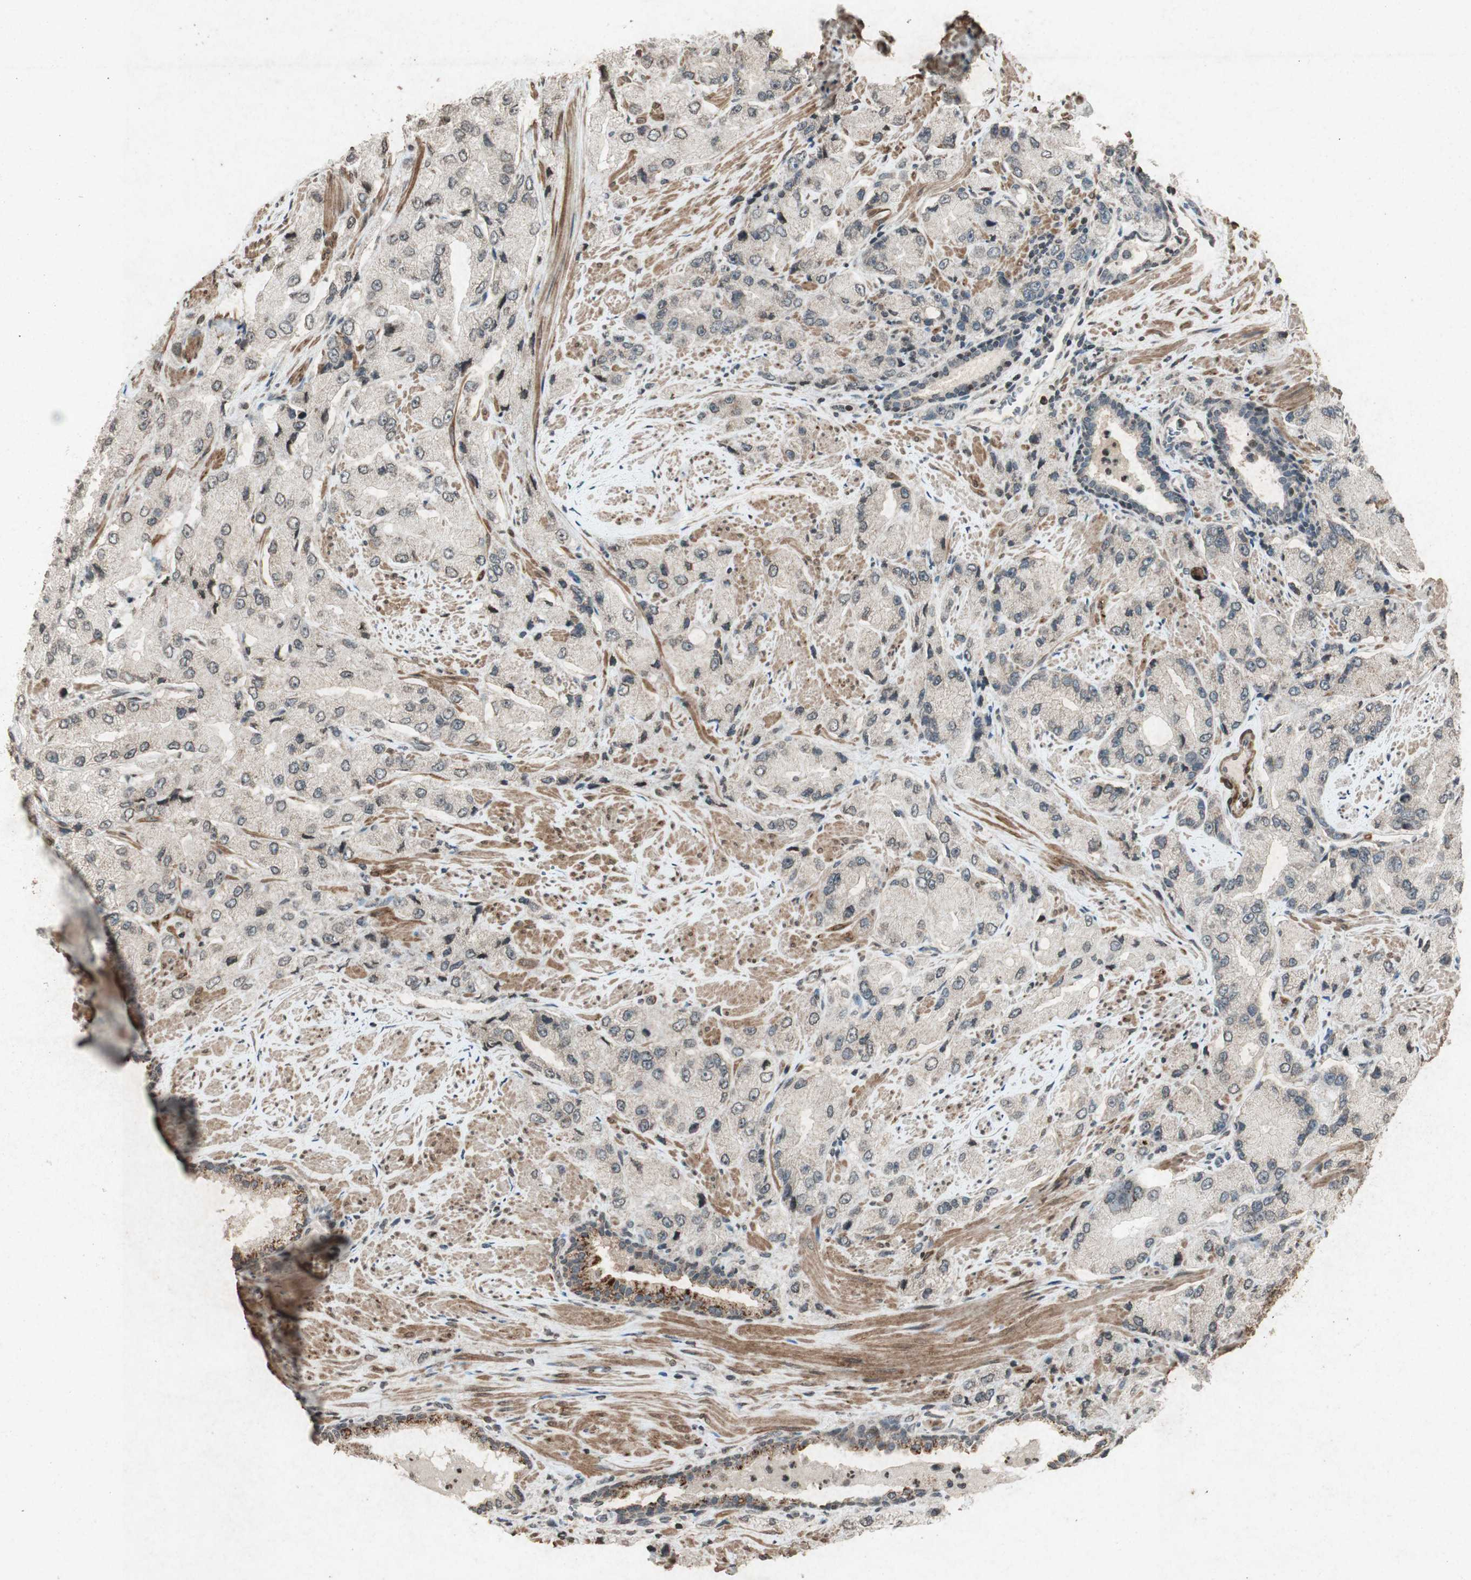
{"staining": {"intensity": "negative", "quantity": "none", "location": "none"}, "tissue": "prostate cancer", "cell_type": "Tumor cells", "image_type": "cancer", "snomed": [{"axis": "morphology", "description": "Adenocarcinoma, High grade"}, {"axis": "topography", "description": "Prostate"}], "caption": "IHC micrograph of prostate cancer (adenocarcinoma (high-grade)) stained for a protein (brown), which demonstrates no positivity in tumor cells.", "gene": "PRKG1", "patient": {"sex": "male", "age": 58}}